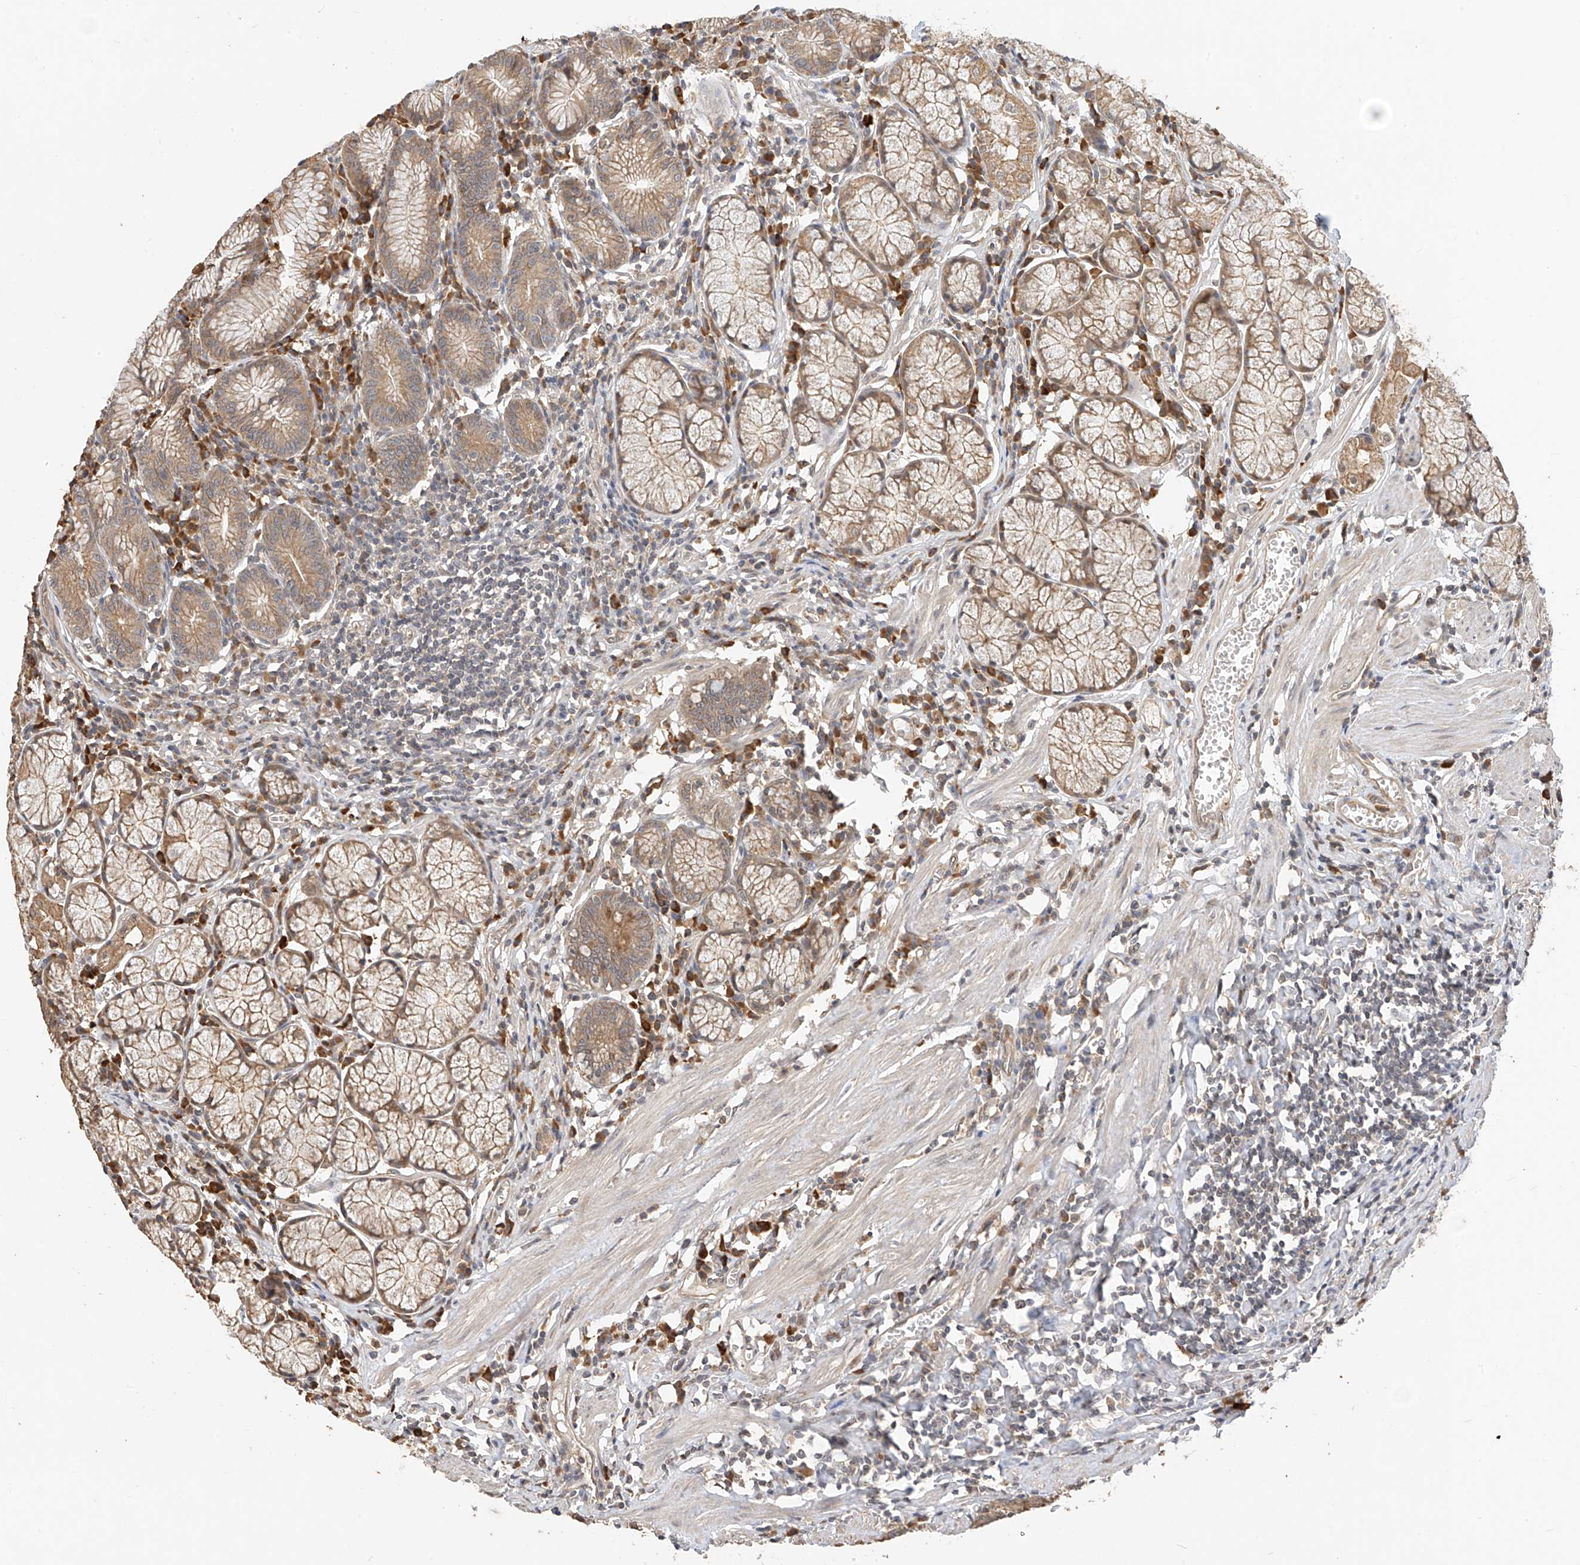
{"staining": {"intensity": "moderate", "quantity": ">75%", "location": "cytoplasmic/membranous"}, "tissue": "stomach", "cell_type": "Glandular cells", "image_type": "normal", "snomed": [{"axis": "morphology", "description": "Normal tissue, NOS"}, {"axis": "topography", "description": "Stomach"}], "caption": "Moderate cytoplasmic/membranous positivity is identified in approximately >75% of glandular cells in benign stomach. (DAB (3,3'-diaminobenzidine) = brown stain, brightfield microscopy at high magnification).", "gene": "OFD1", "patient": {"sex": "male", "age": 55}}